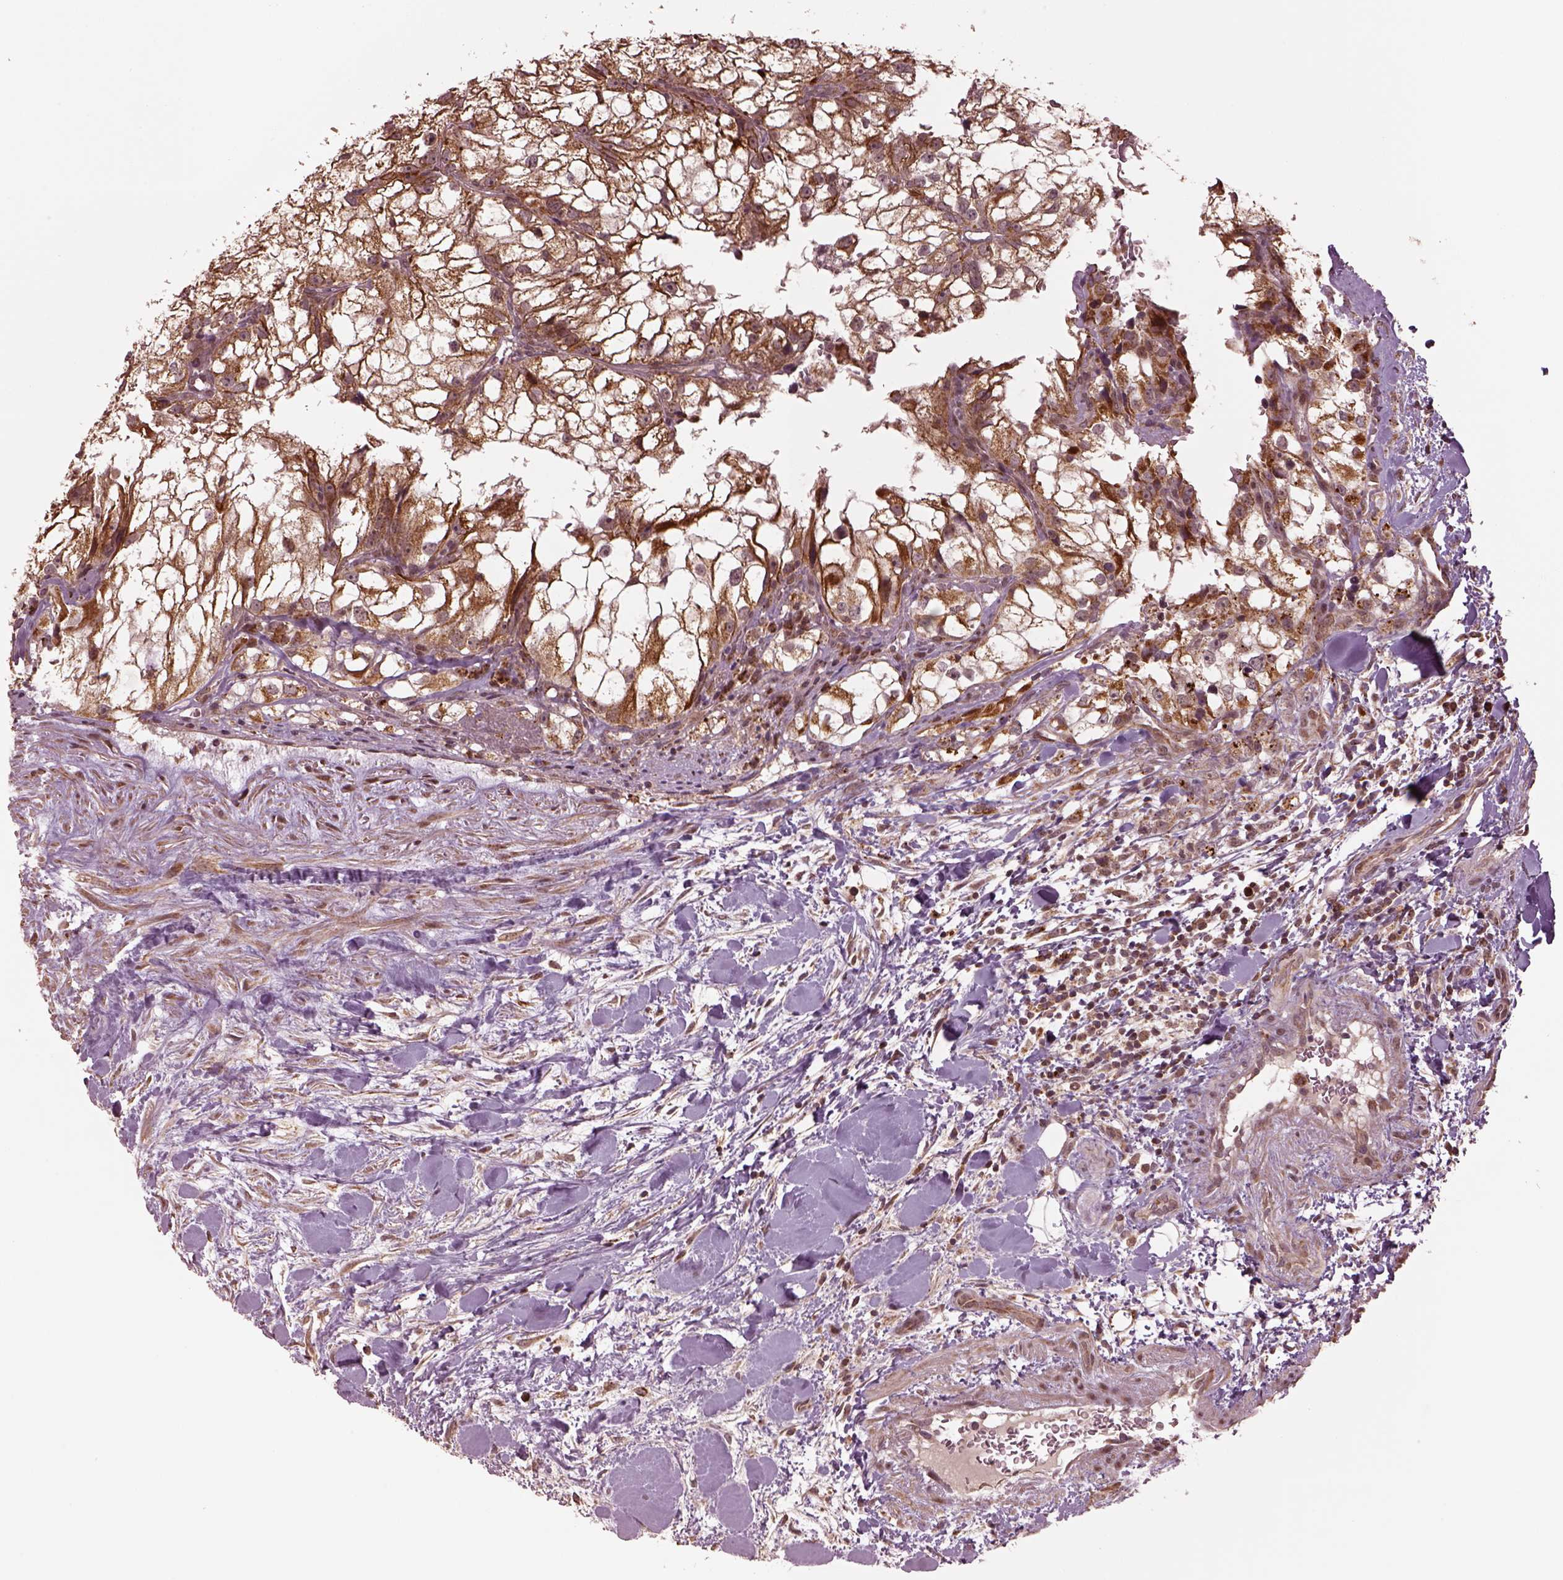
{"staining": {"intensity": "moderate", "quantity": ">75%", "location": "cytoplasmic/membranous"}, "tissue": "renal cancer", "cell_type": "Tumor cells", "image_type": "cancer", "snomed": [{"axis": "morphology", "description": "Adenocarcinoma, NOS"}, {"axis": "topography", "description": "Kidney"}], "caption": "Tumor cells demonstrate medium levels of moderate cytoplasmic/membranous expression in about >75% of cells in renal cancer (adenocarcinoma). Nuclei are stained in blue.", "gene": "SEL1L3", "patient": {"sex": "male", "age": 59}}